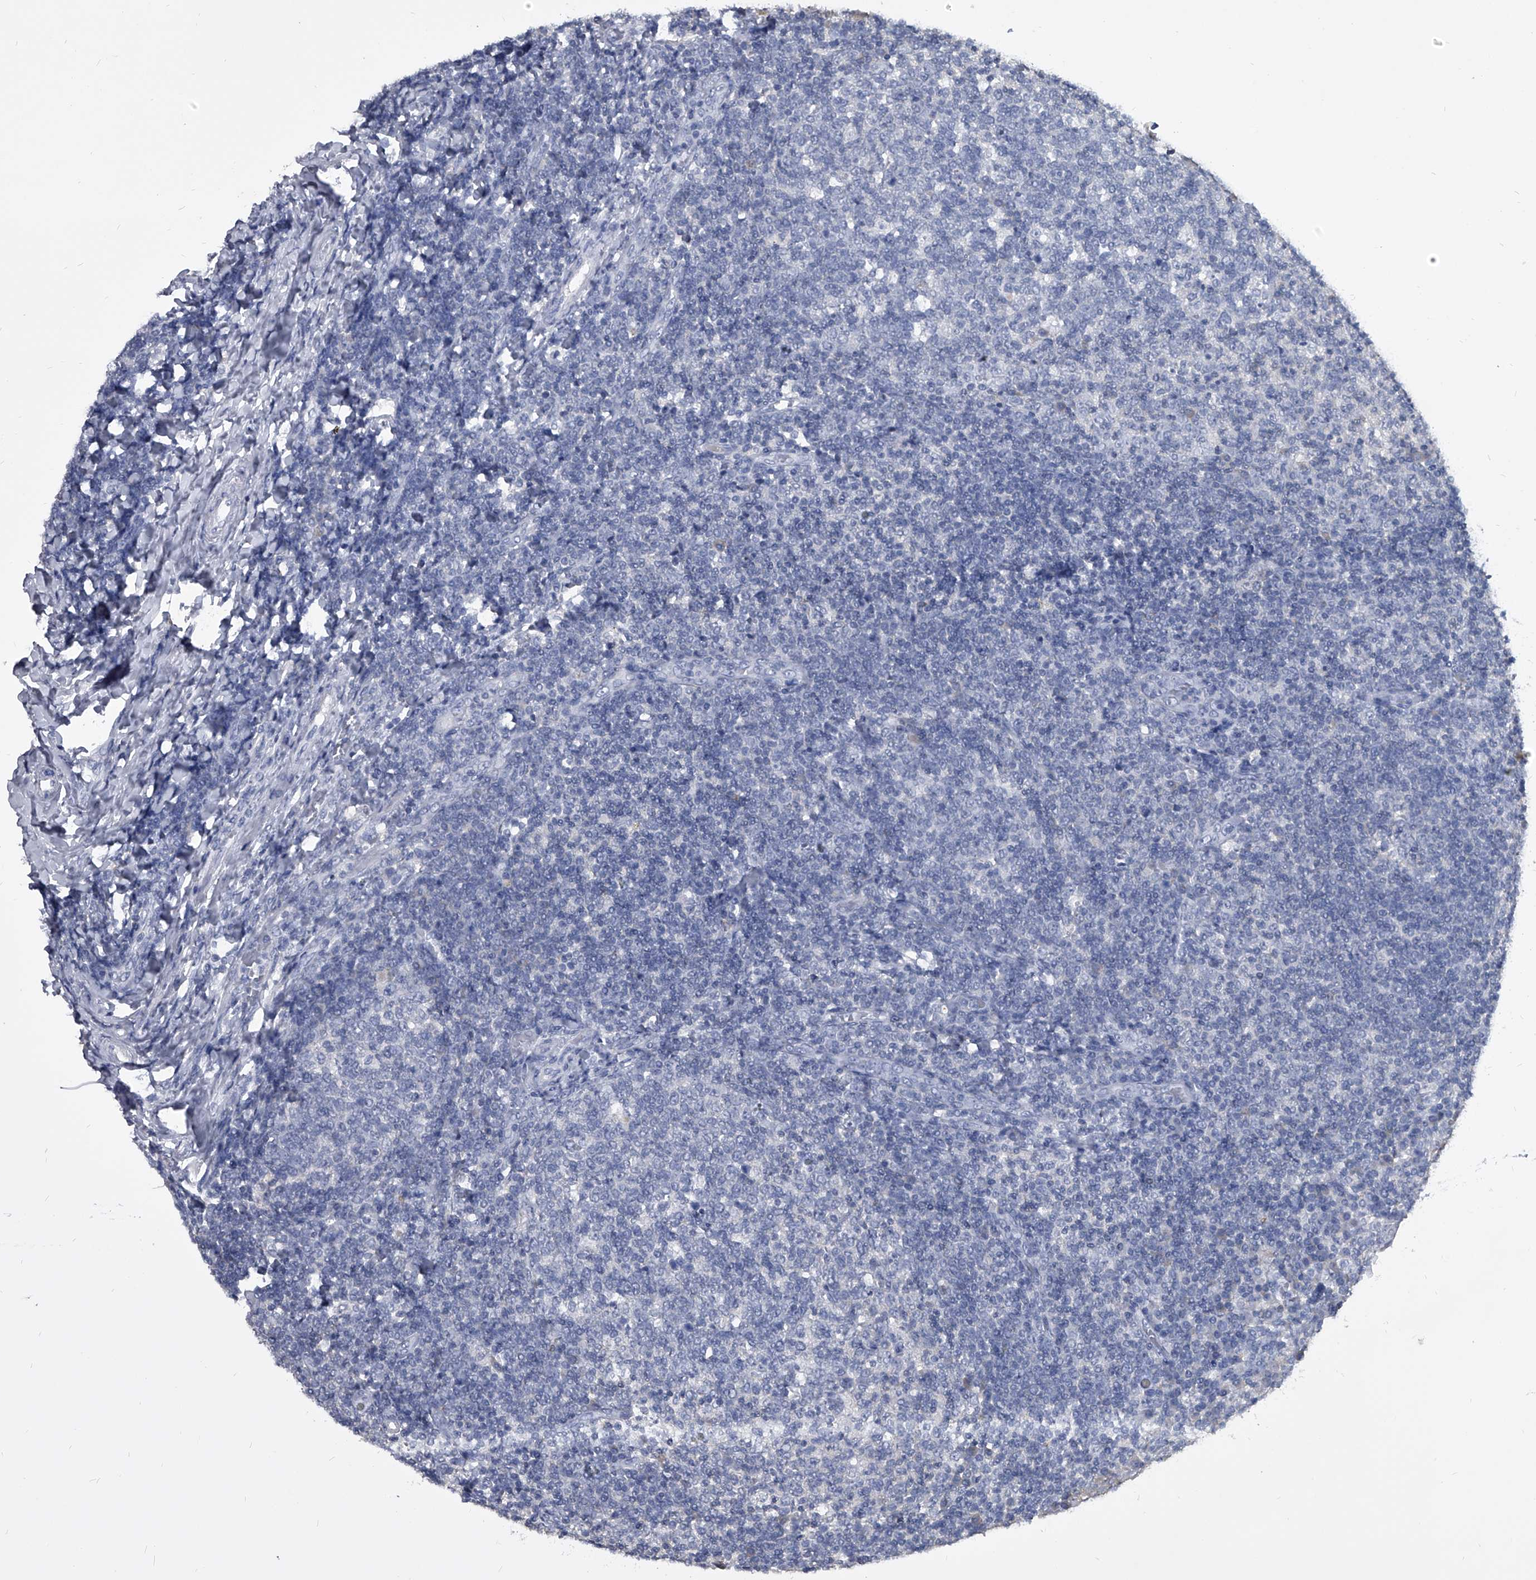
{"staining": {"intensity": "negative", "quantity": "none", "location": "none"}, "tissue": "tonsil", "cell_type": "Germinal center cells", "image_type": "normal", "snomed": [{"axis": "morphology", "description": "Normal tissue, NOS"}, {"axis": "topography", "description": "Tonsil"}], "caption": "This is an immunohistochemistry (IHC) image of benign human tonsil. There is no positivity in germinal center cells.", "gene": "BCAS1", "patient": {"sex": "female", "age": 19}}